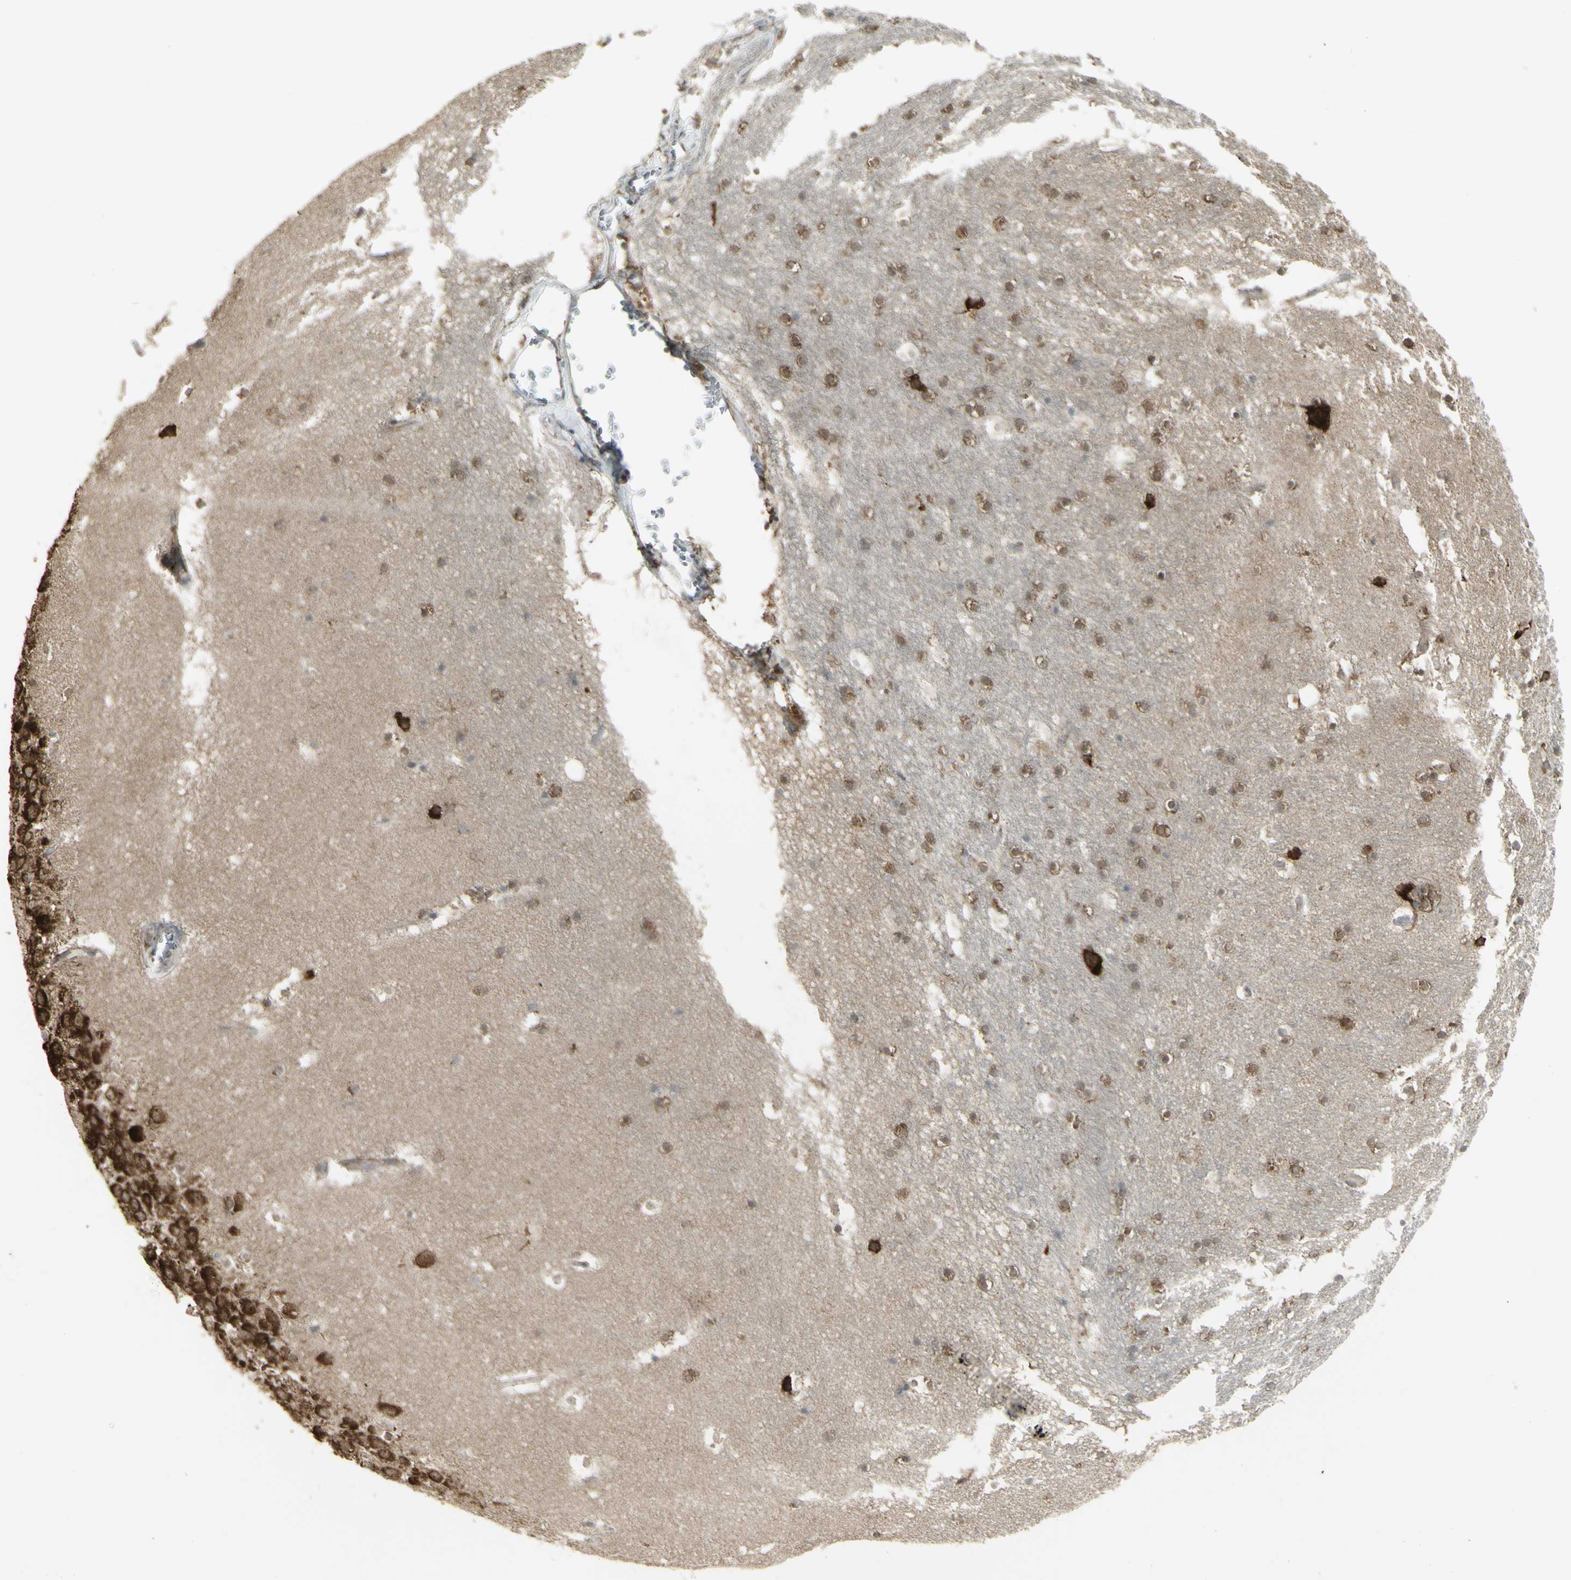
{"staining": {"intensity": "moderate", "quantity": "25%-75%", "location": "cytoplasmic/membranous"}, "tissue": "hippocampus", "cell_type": "Glial cells", "image_type": "normal", "snomed": [{"axis": "morphology", "description": "Normal tissue, NOS"}, {"axis": "topography", "description": "Hippocampus"}], "caption": "About 25%-75% of glial cells in benign hippocampus display moderate cytoplasmic/membranous protein positivity as visualized by brown immunohistochemical staining.", "gene": "FKBP3", "patient": {"sex": "male", "age": 45}}